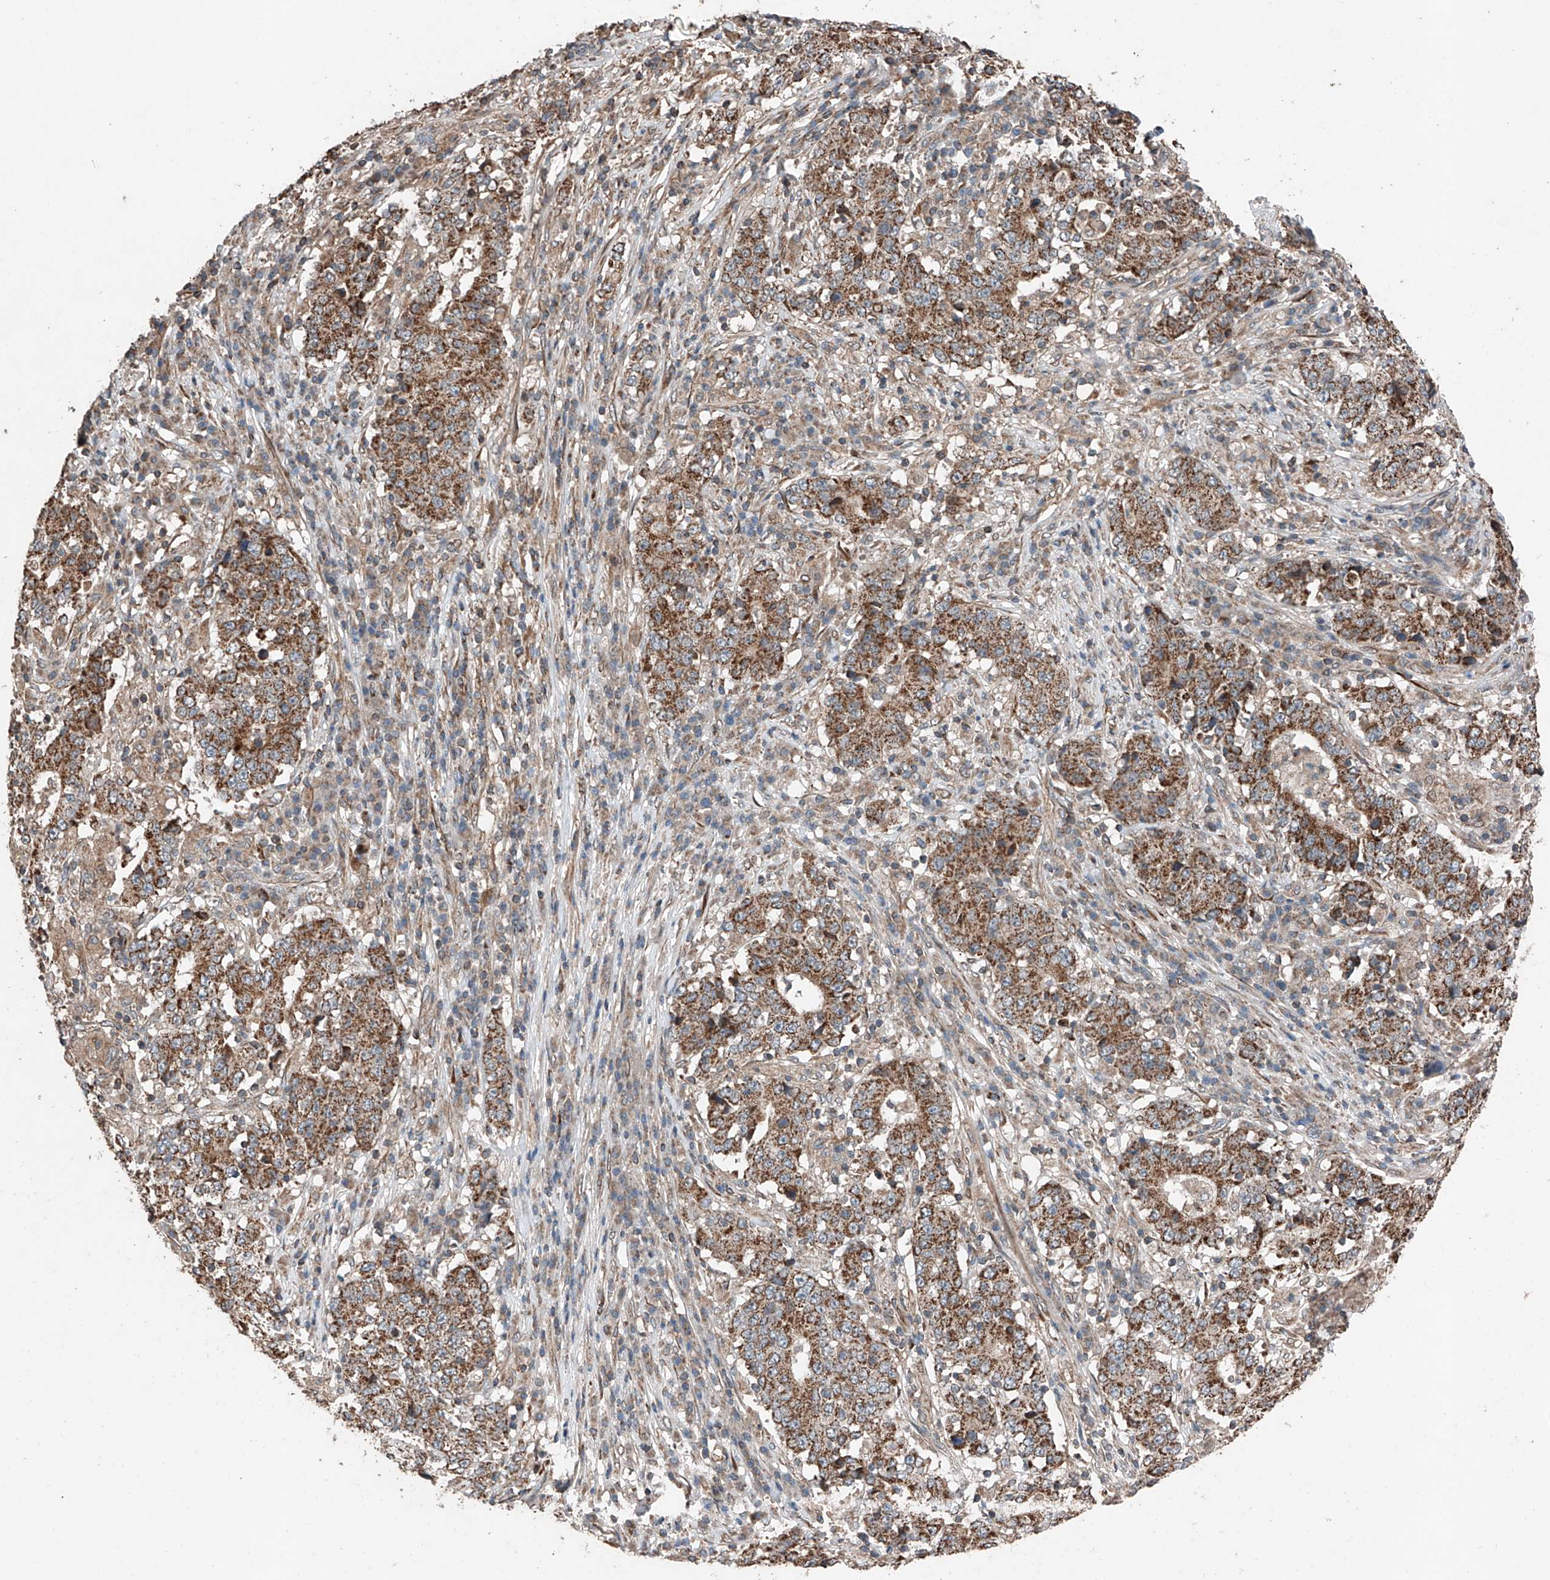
{"staining": {"intensity": "strong", "quantity": ">75%", "location": "cytoplasmic/membranous"}, "tissue": "stomach cancer", "cell_type": "Tumor cells", "image_type": "cancer", "snomed": [{"axis": "morphology", "description": "Adenocarcinoma, NOS"}, {"axis": "topography", "description": "Stomach"}], "caption": "DAB (3,3'-diaminobenzidine) immunohistochemical staining of human stomach cancer demonstrates strong cytoplasmic/membranous protein staining in approximately >75% of tumor cells. The protein is stained brown, and the nuclei are stained in blue (DAB IHC with brightfield microscopy, high magnification).", "gene": "AP4B1", "patient": {"sex": "male", "age": 59}}